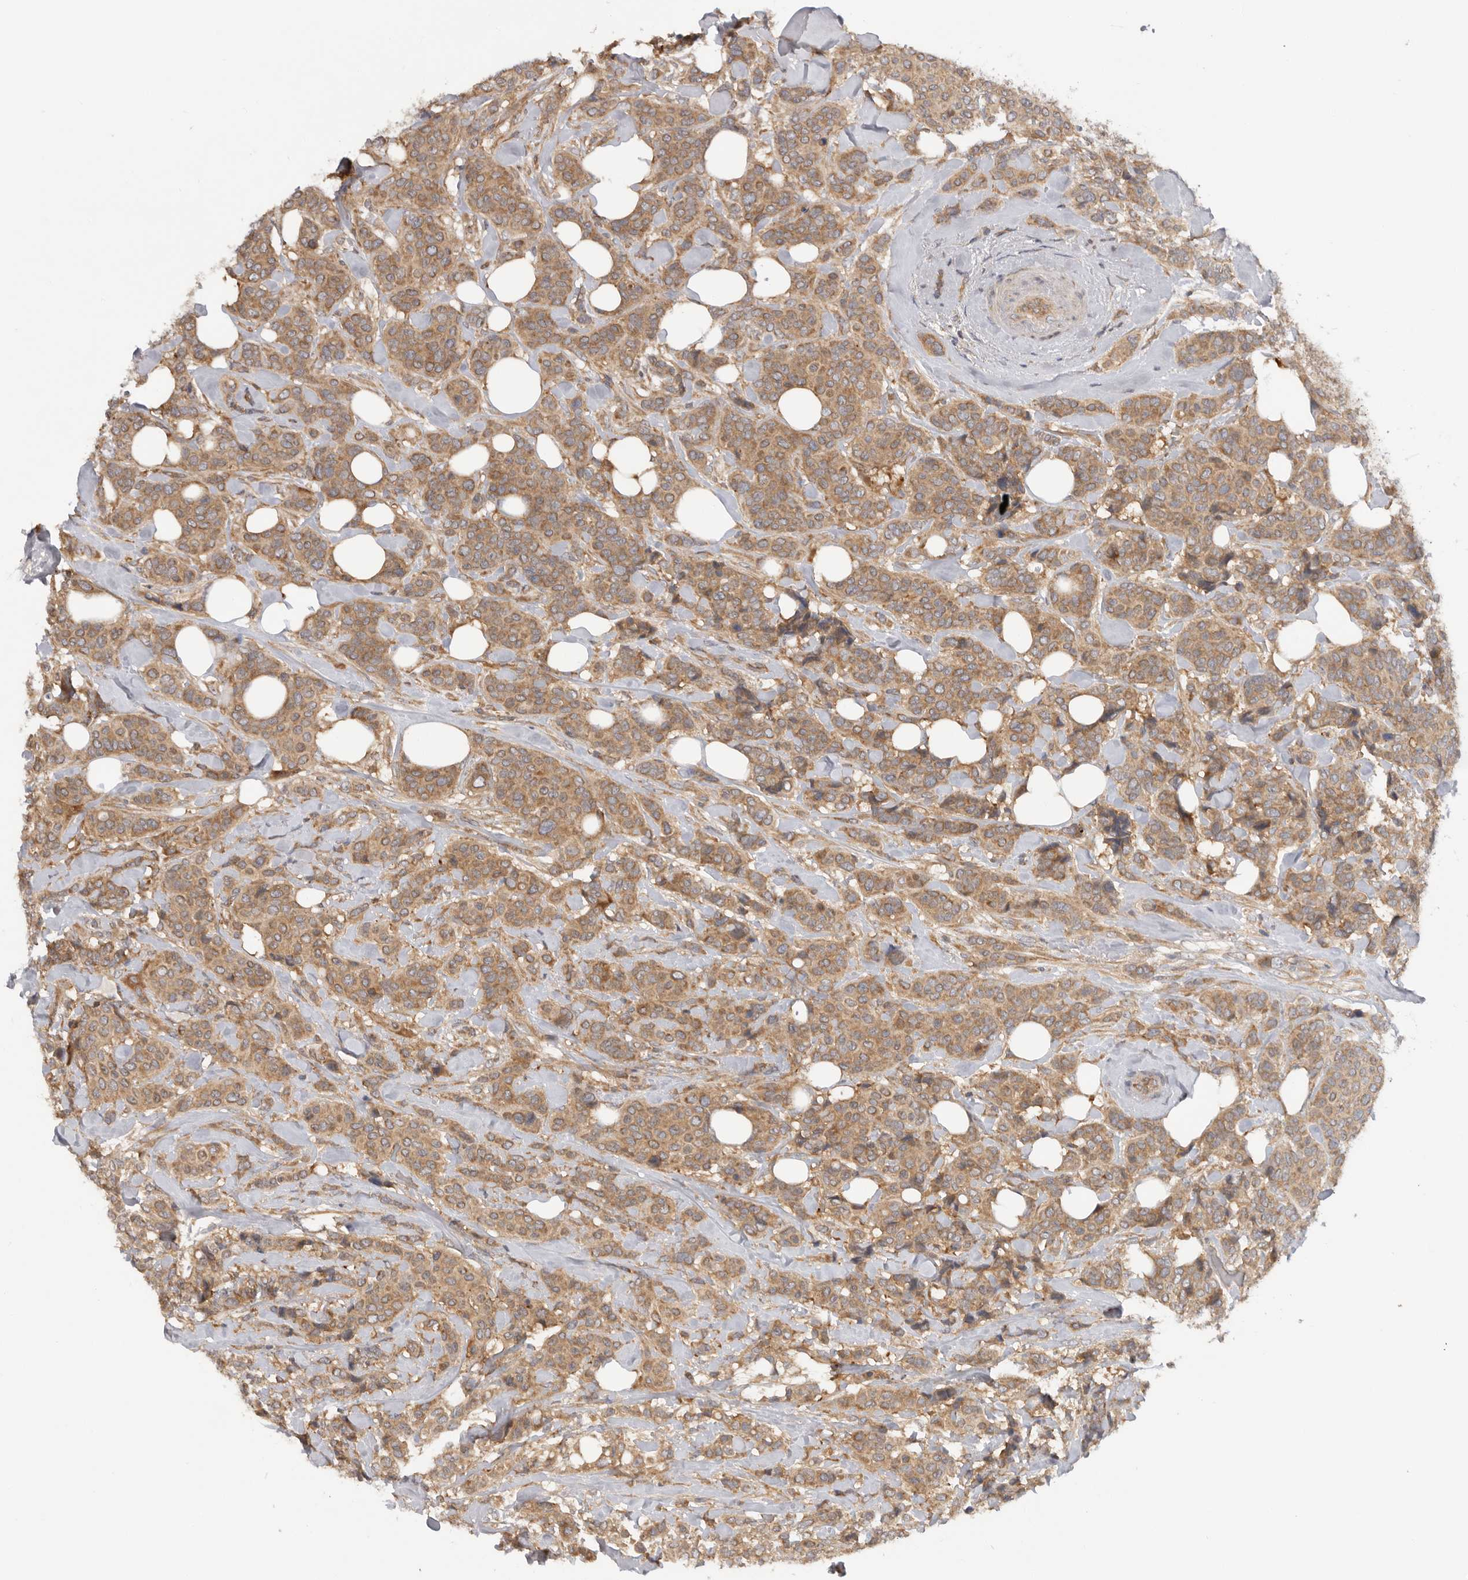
{"staining": {"intensity": "moderate", "quantity": ">75%", "location": "cytoplasmic/membranous"}, "tissue": "breast cancer", "cell_type": "Tumor cells", "image_type": "cancer", "snomed": [{"axis": "morphology", "description": "Lobular carcinoma"}, {"axis": "topography", "description": "Breast"}], "caption": "A brown stain highlights moderate cytoplasmic/membranous positivity of a protein in breast cancer (lobular carcinoma) tumor cells.", "gene": "PPP1R42", "patient": {"sex": "female", "age": 51}}